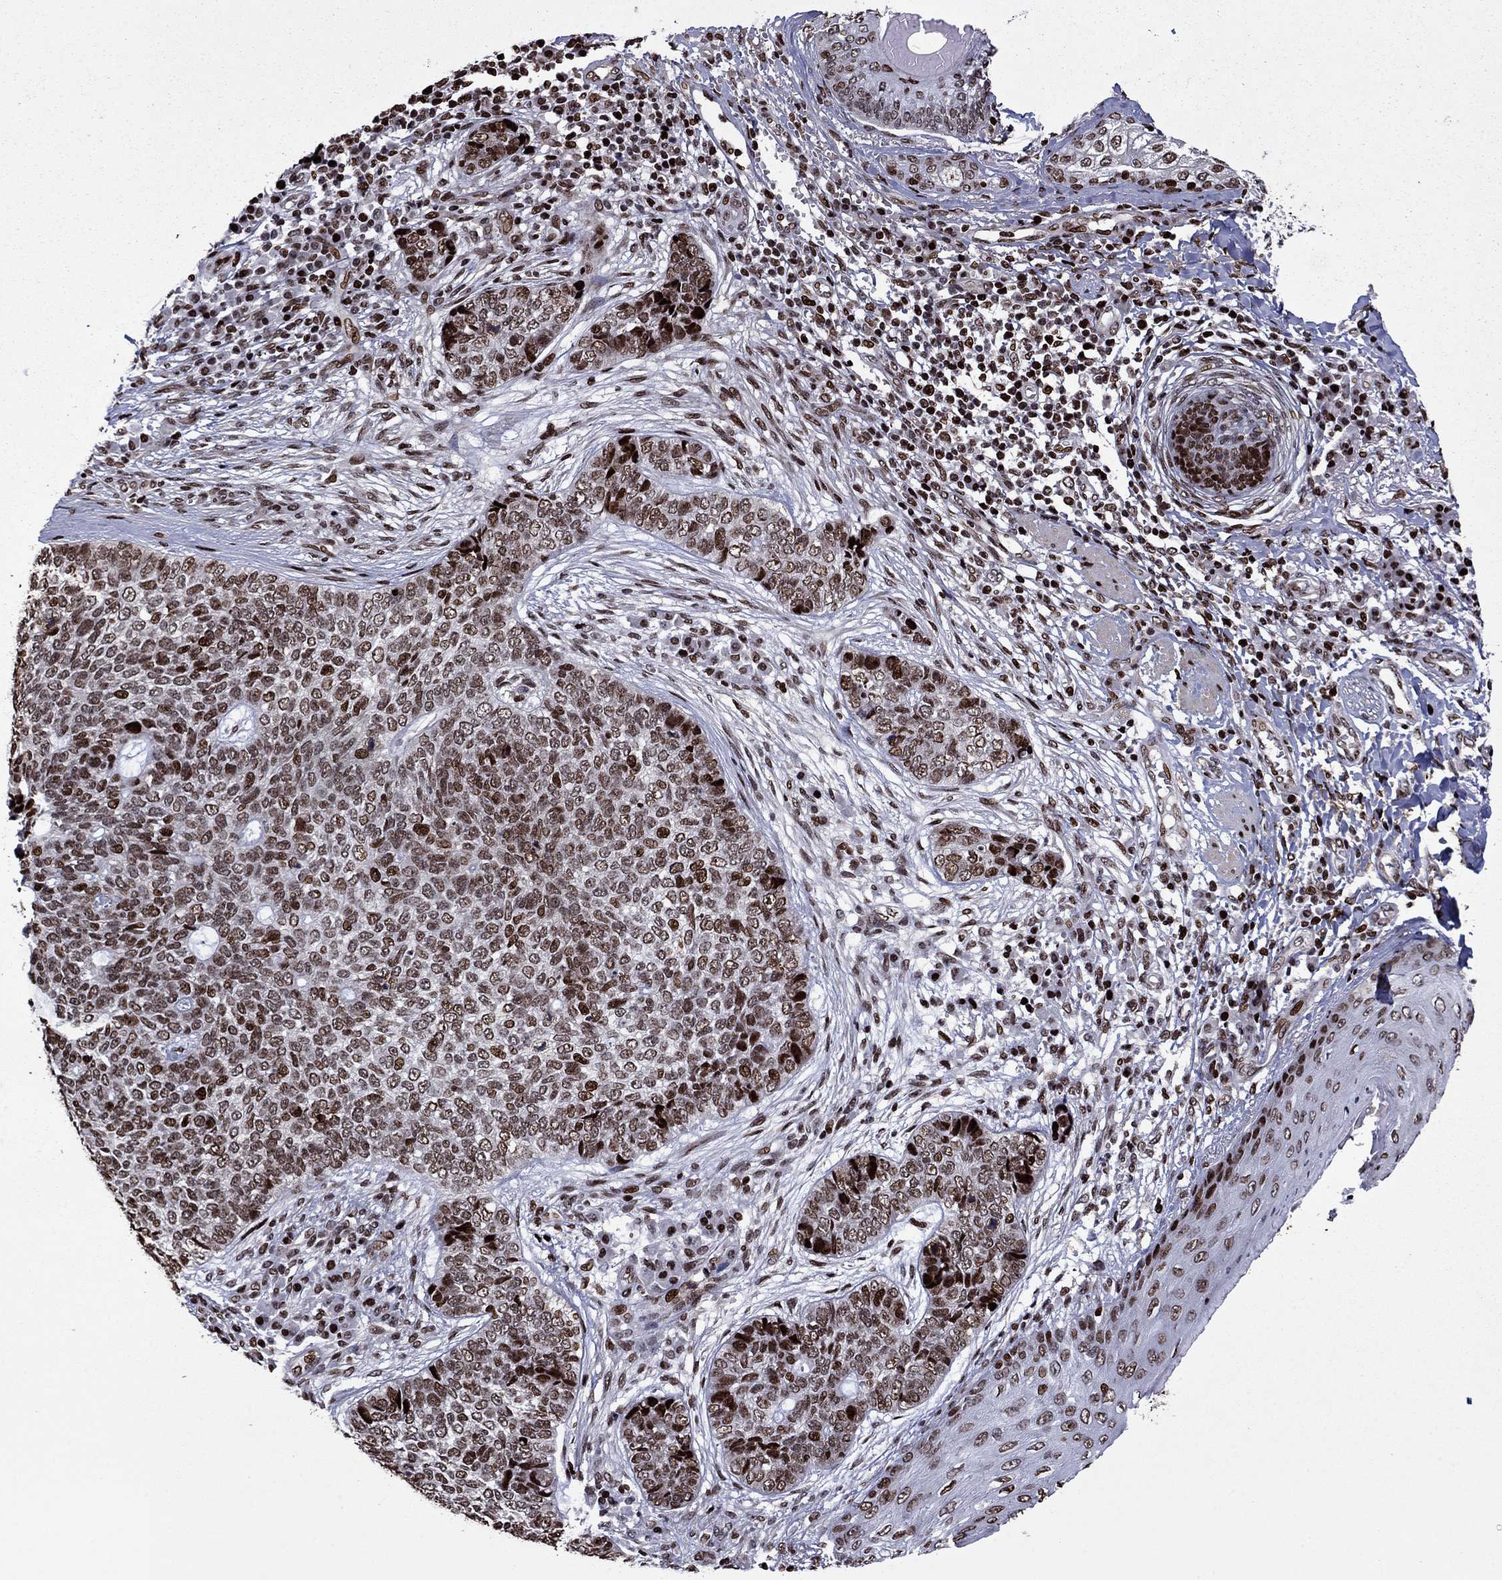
{"staining": {"intensity": "moderate", "quantity": ">75%", "location": "nuclear"}, "tissue": "skin cancer", "cell_type": "Tumor cells", "image_type": "cancer", "snomed": [{"axis": "morphology", "description": "Basal cell carcinoma"}, {"axis": "topography", "description": "Skin"}], "caption": "IHC photomicrograph of skin cancer (basal cell carcinoma) stained for a protein (brown), which demonstrates medium levels of moderate nuclear positivity in approximately >75% of tumor cells.", "gene": "LIMK1", "patient": {"sex": "female", "age": 69}}